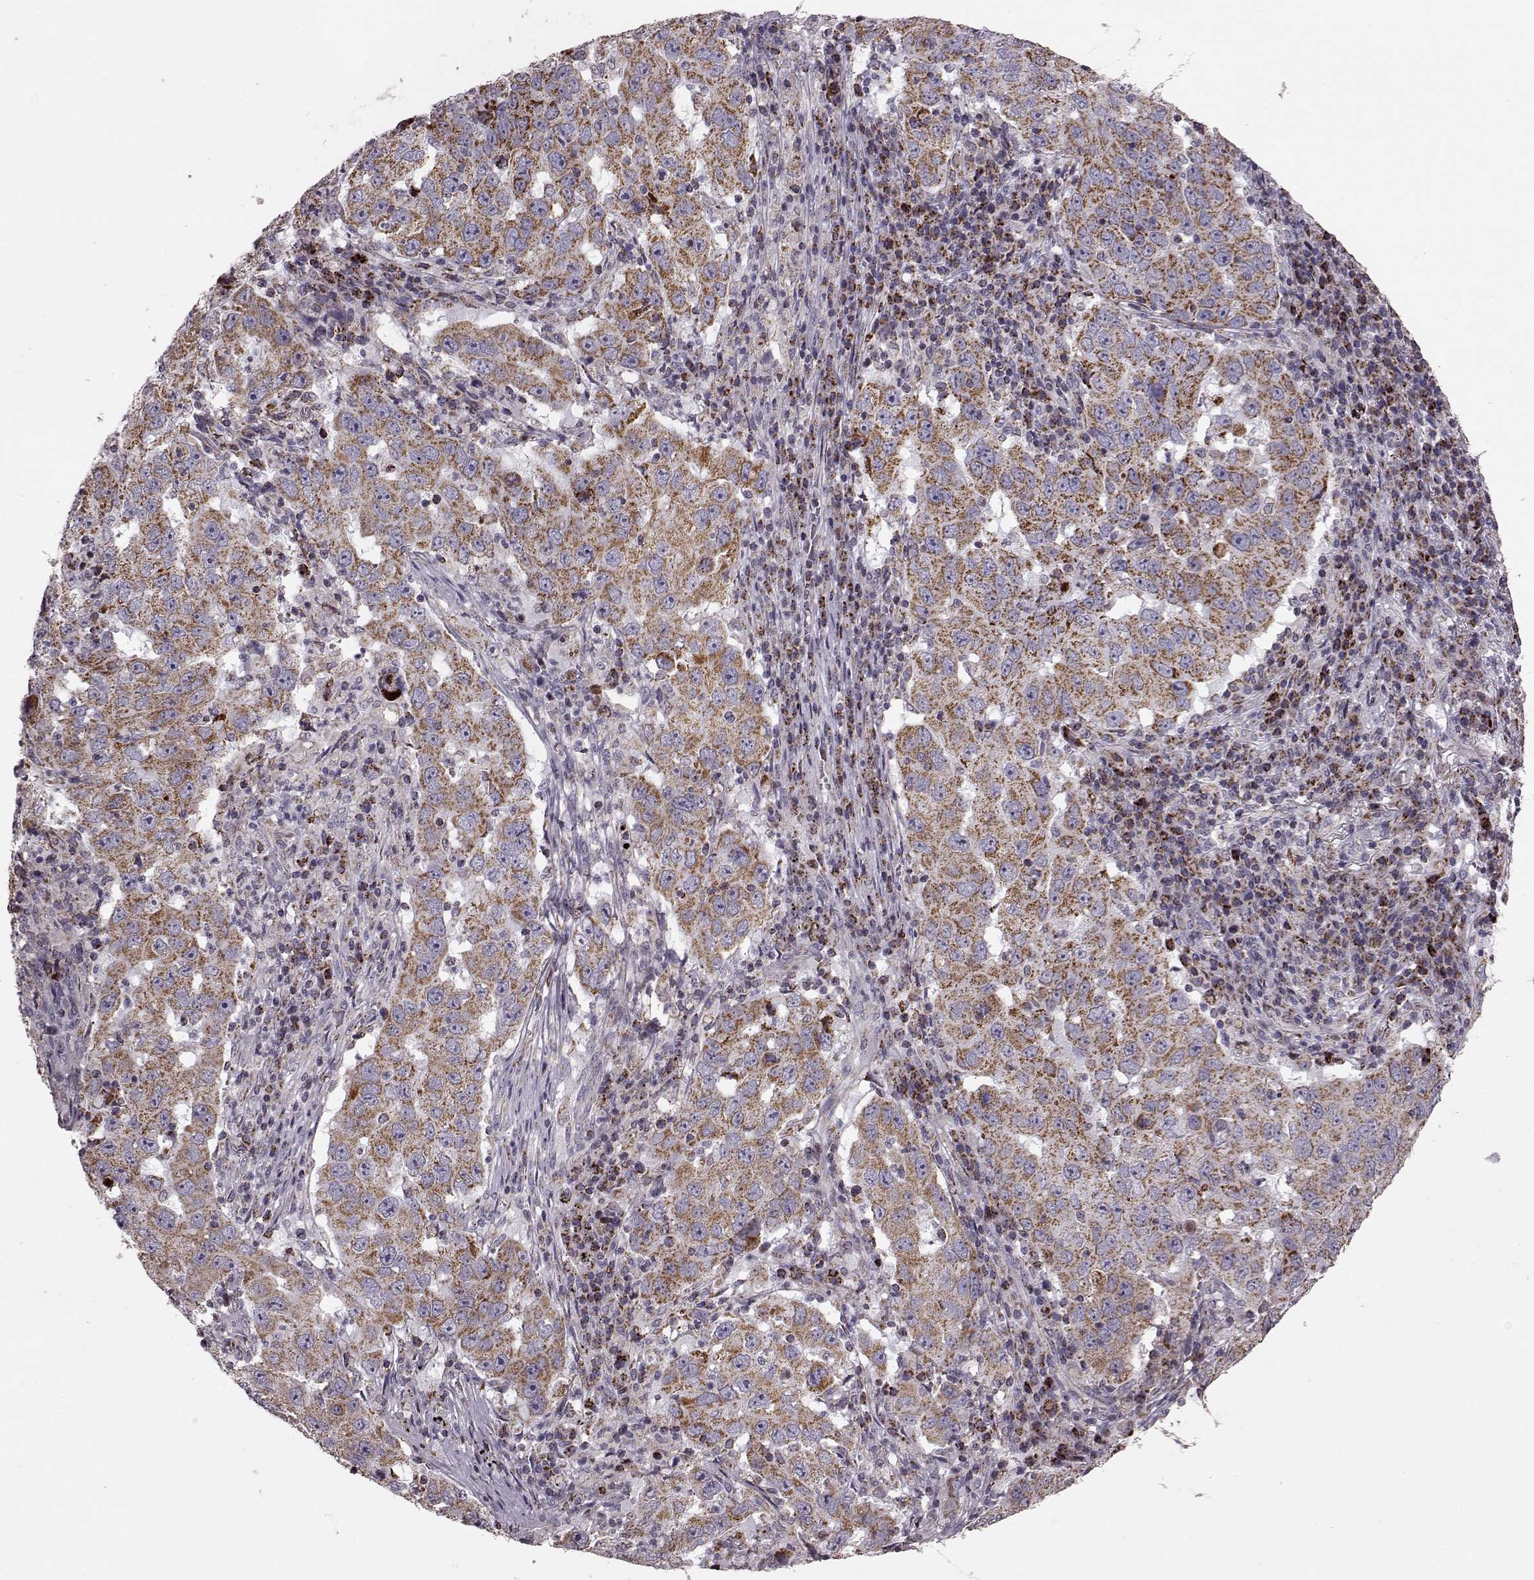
{"staining": {"intensity": "moderate", "quantity": ">75%", "location": "cytoplasmic/membranous"}, "tissue": "lung cancer", "cell_type": "Tumor cells", "image_type": "cancer", "snomed": [{"axis": "morphology", "description": "Adenocarcinoma, NOS"}, {"axis": "topography", "description": "Lung"}], "caption": "Human lung cancer (adenocarcinoma) stained with a protein marker shows moderate staining in tumor cells.", "gene": "ATP5MF", "patient": {"sex": "male", "age": 73}}